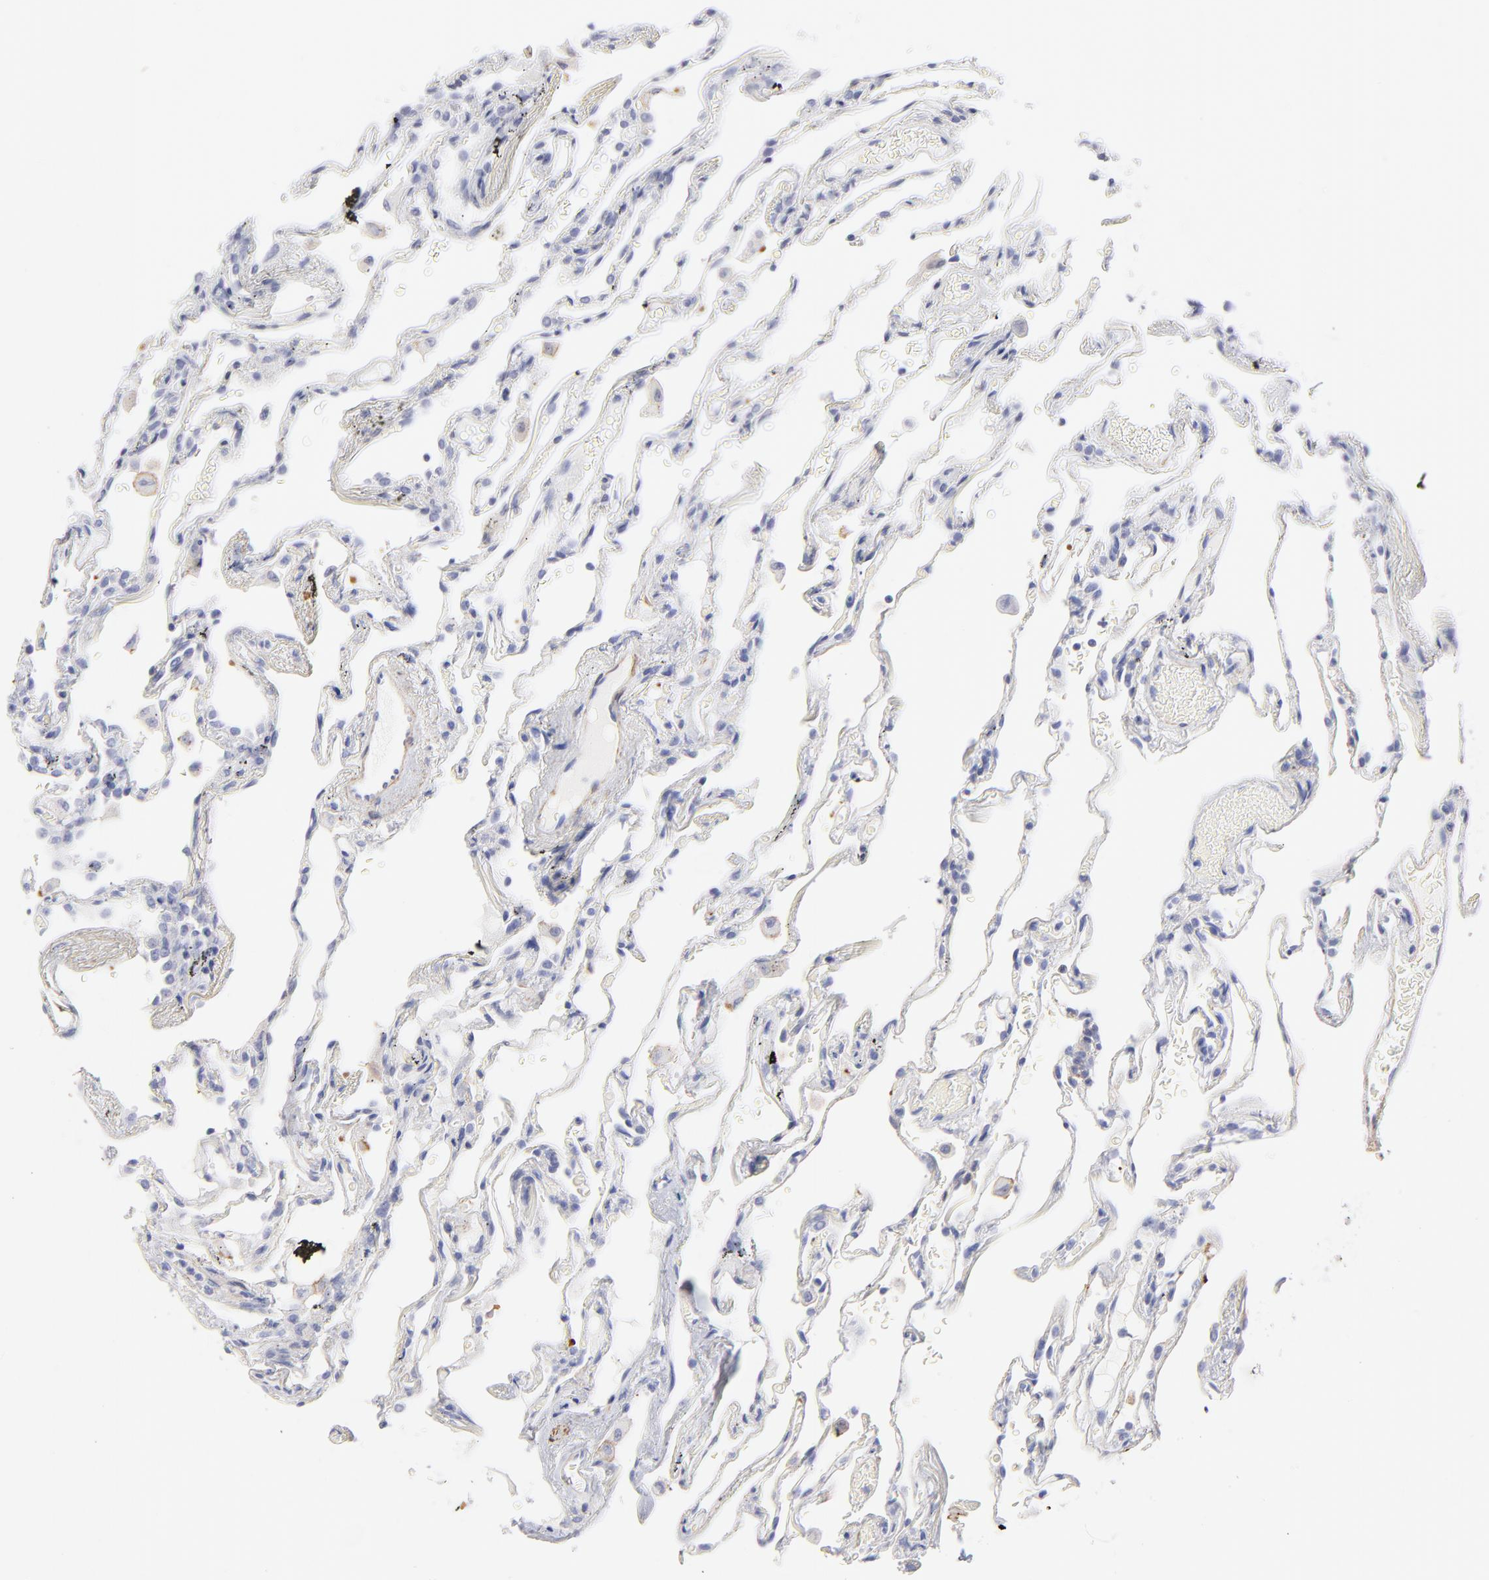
{"staining": {"intensity": "negative", "quantity": "none", "location": "none"}, "tissue": "lung", "cell_type": "Alveolar cells", "image_type": "normal", "snomed": [{"axis": "morphology", "description": "Normal tissue, NOS"}, {"axis": "morphology", "description": "Inflammation, NOS"}, {"axis": "topography", "description": "Lung"}], "caption": "Alveolar cells are negative for brown protein staining in normal lung. (DAB IHC visualized using brightfield microscopy, high magnification).", "gene": "ACTA2", "patient": {"sex": "male", "age": 69}}